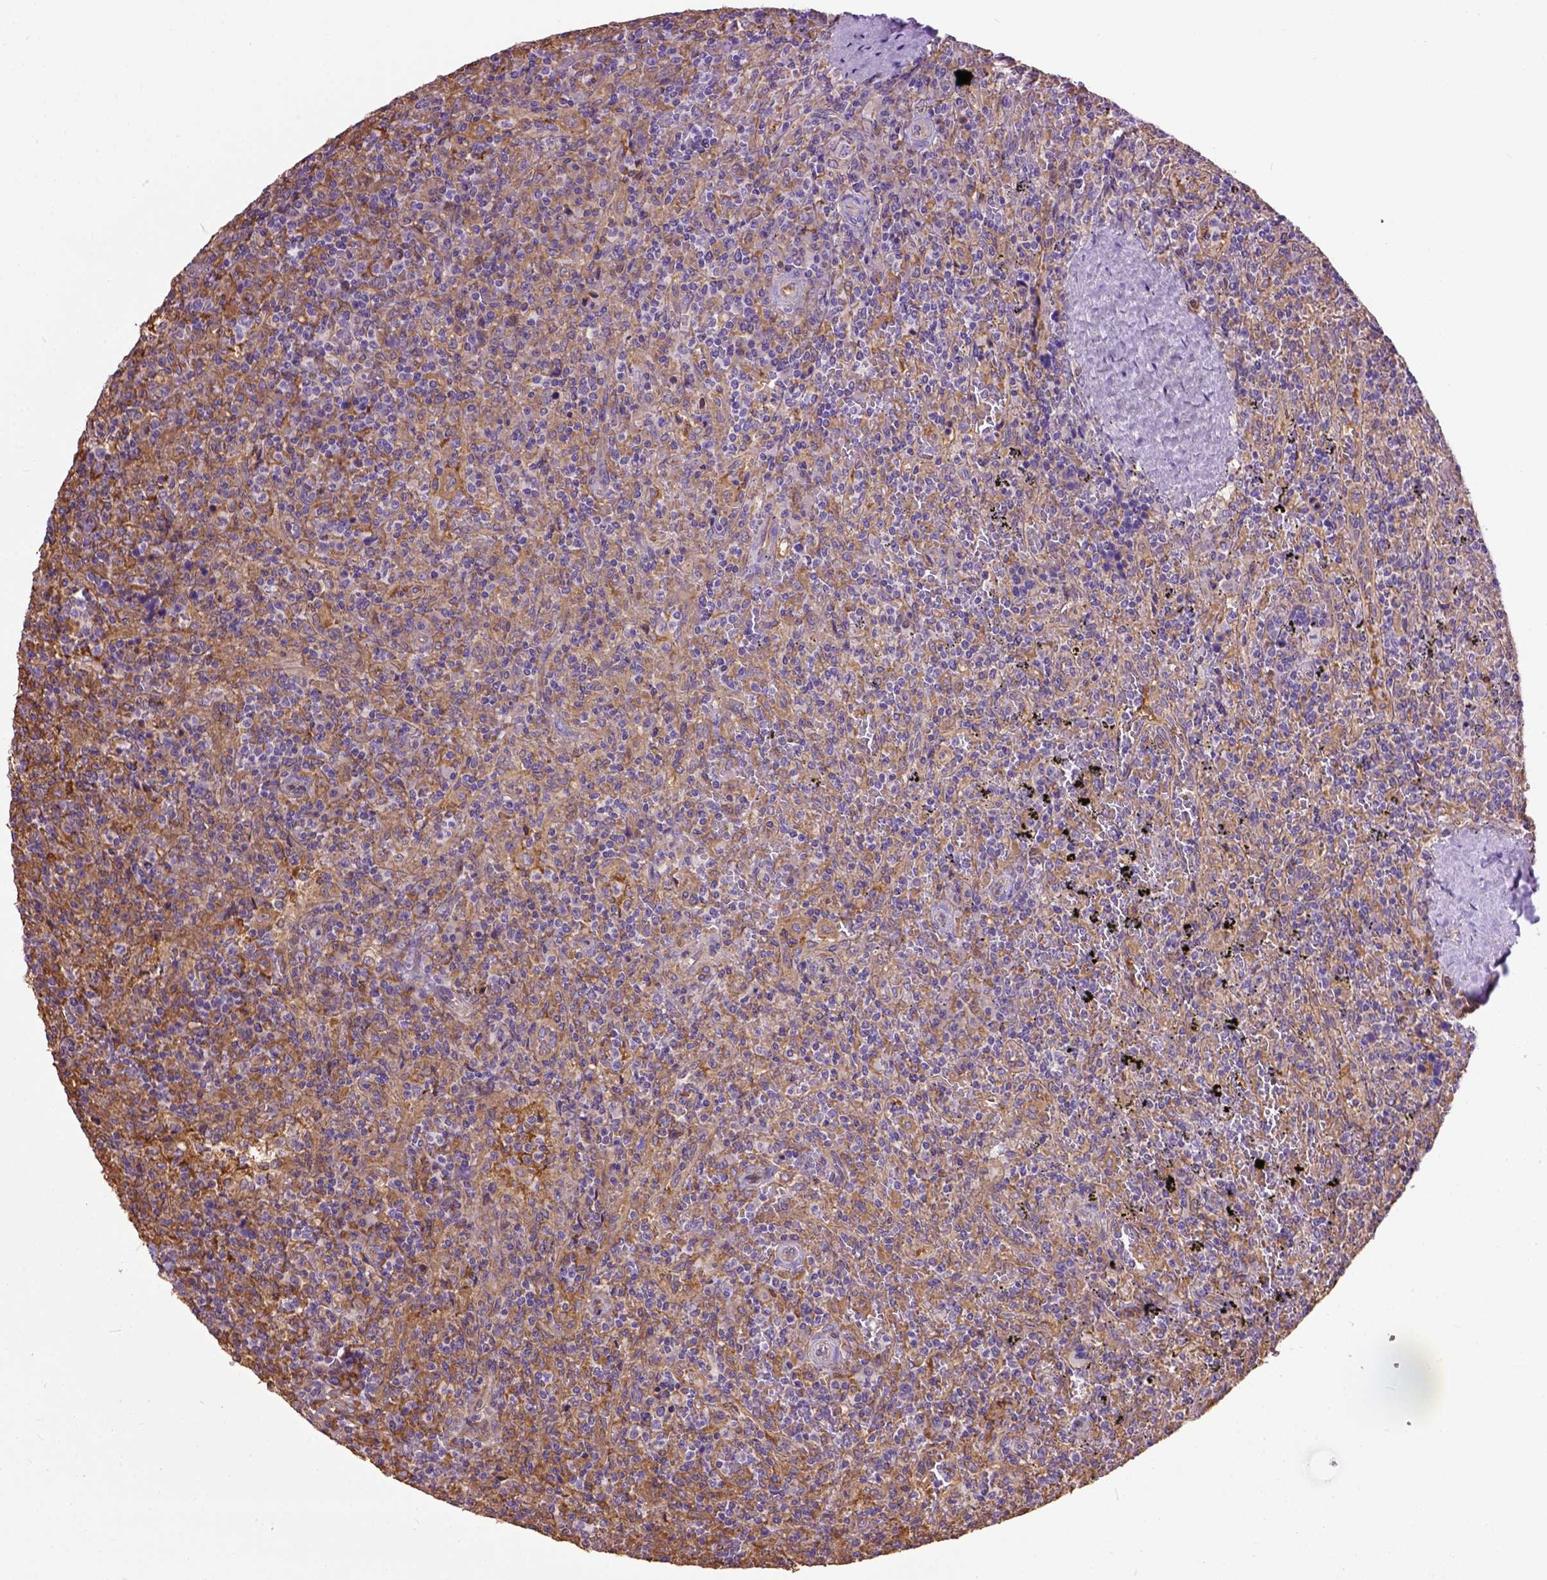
{"staining": {"intensity": "moderate", "quantity": ">75%", "location": "cytoplasmic/membranous"}, "tissue": "lymphoma", "cell_type": "Tumor cells", "image_type": "cancer", "snomed": [{"axis": "morphology", "description": "Malignant lymphoma, non-Hodgkin's type, Low grade"}, {"axis": "topography", "description": "Spleen"}], "caption": "Approximately >75% of tumor cells in lymphoma show moderate cytoplasmic/membranous protein staining as visualized by brown immunohistochemical staining.", "gene": "SEMA4F", "patient": {"sex": "male", "age": 62}}